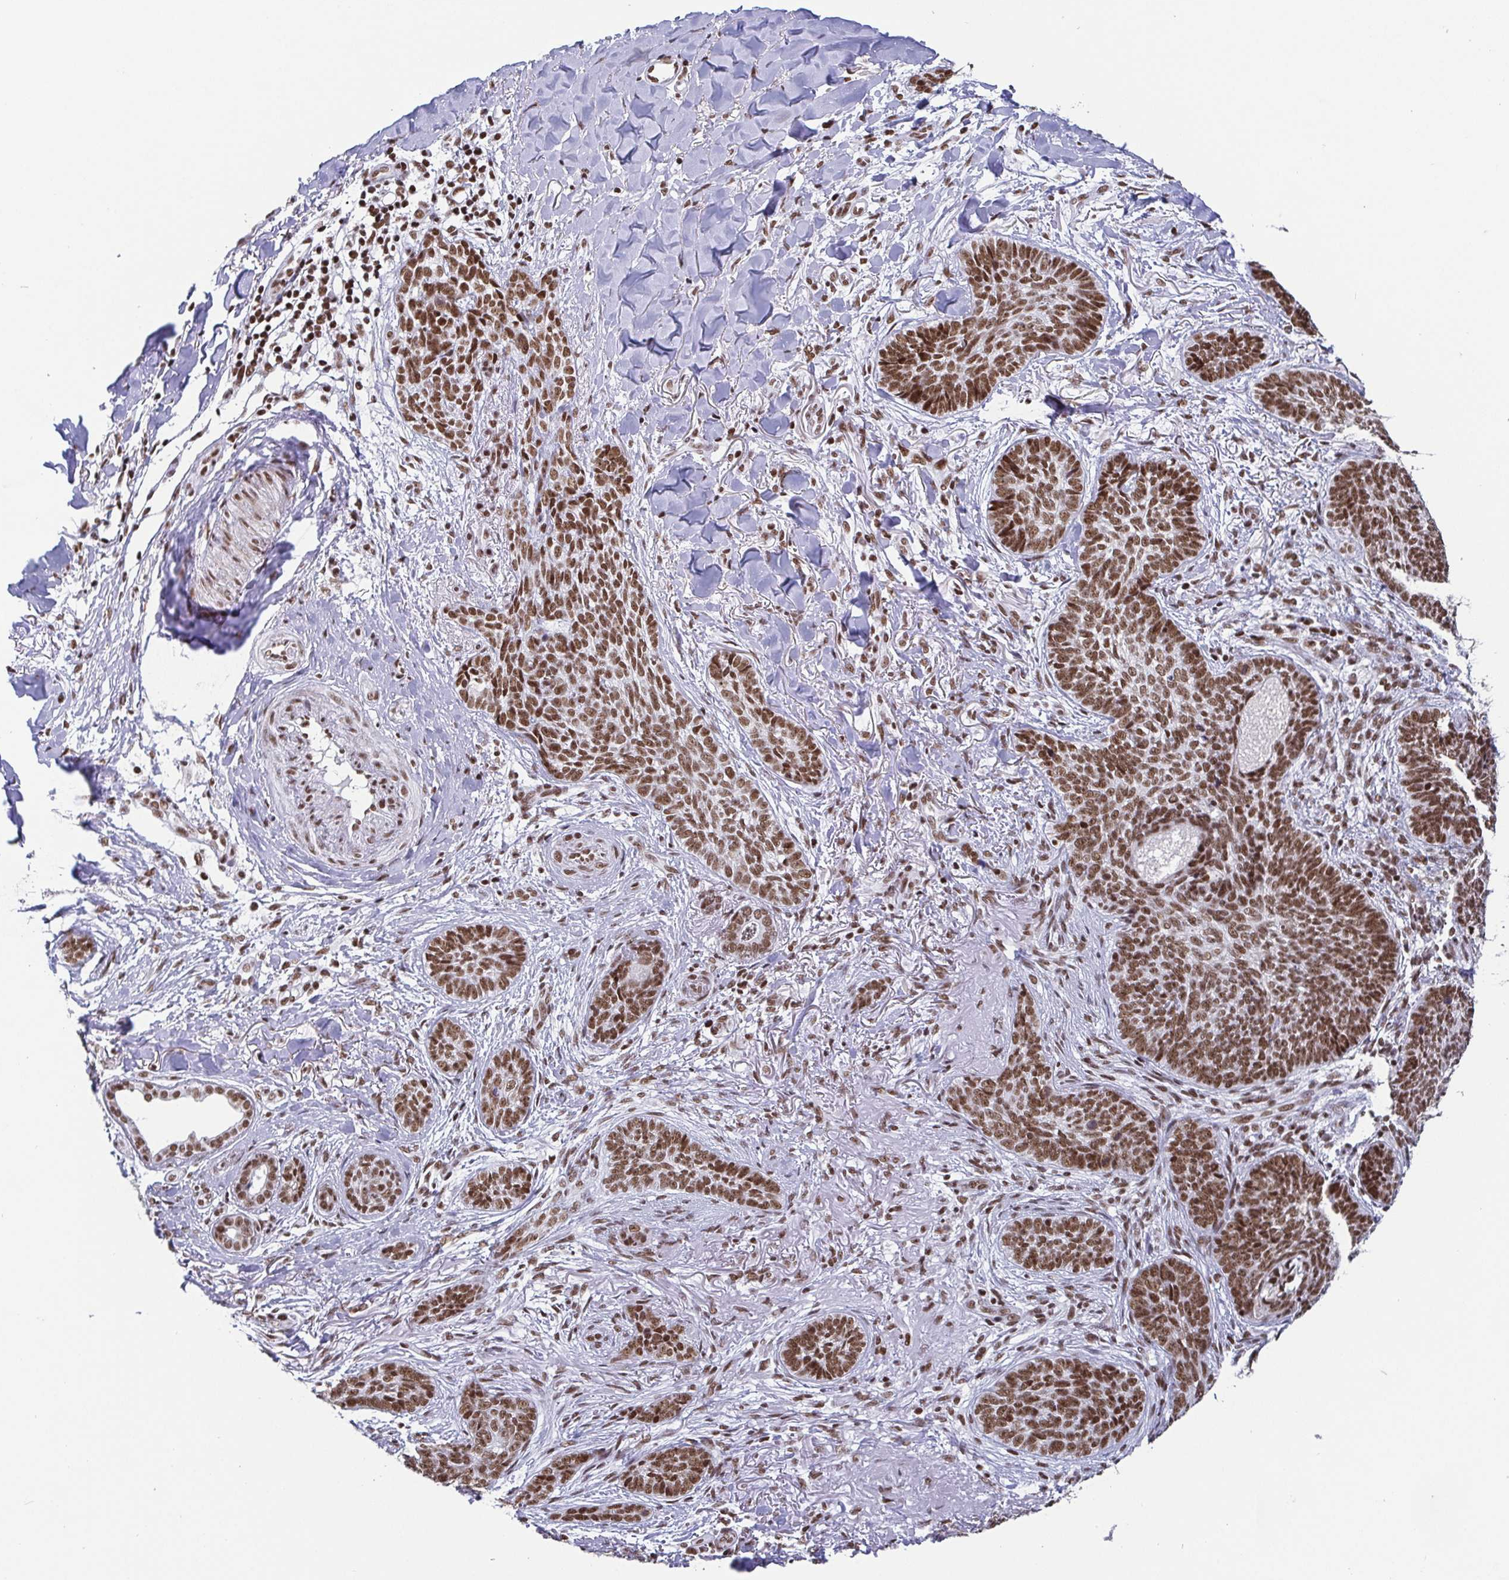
{"staining": {"intensity": "moderate", "quantity": ">75%", "location": "nuclear"}, "tissue": "skin cancer", "cell_type": "Tumor cells", "image_type": "cancer", "snomed": [{"axis": "morphology", "description": "Basal cell carcinoma"}, {"axis": "topography", "description": "Skin"}, {"axis": "topography", "description": "Skin of face"}], "caption": "IHC histopathology image of neoplastic tissue: skin basal cell carcinoma stained using immunohistochemistry shows medium levels of moderate protein expression localized specifically in the nuclear of tumor cells, appearing as a nuclear brown color.", "gene": "CTCF", "patient": {"sex": "male", "age": 88}}